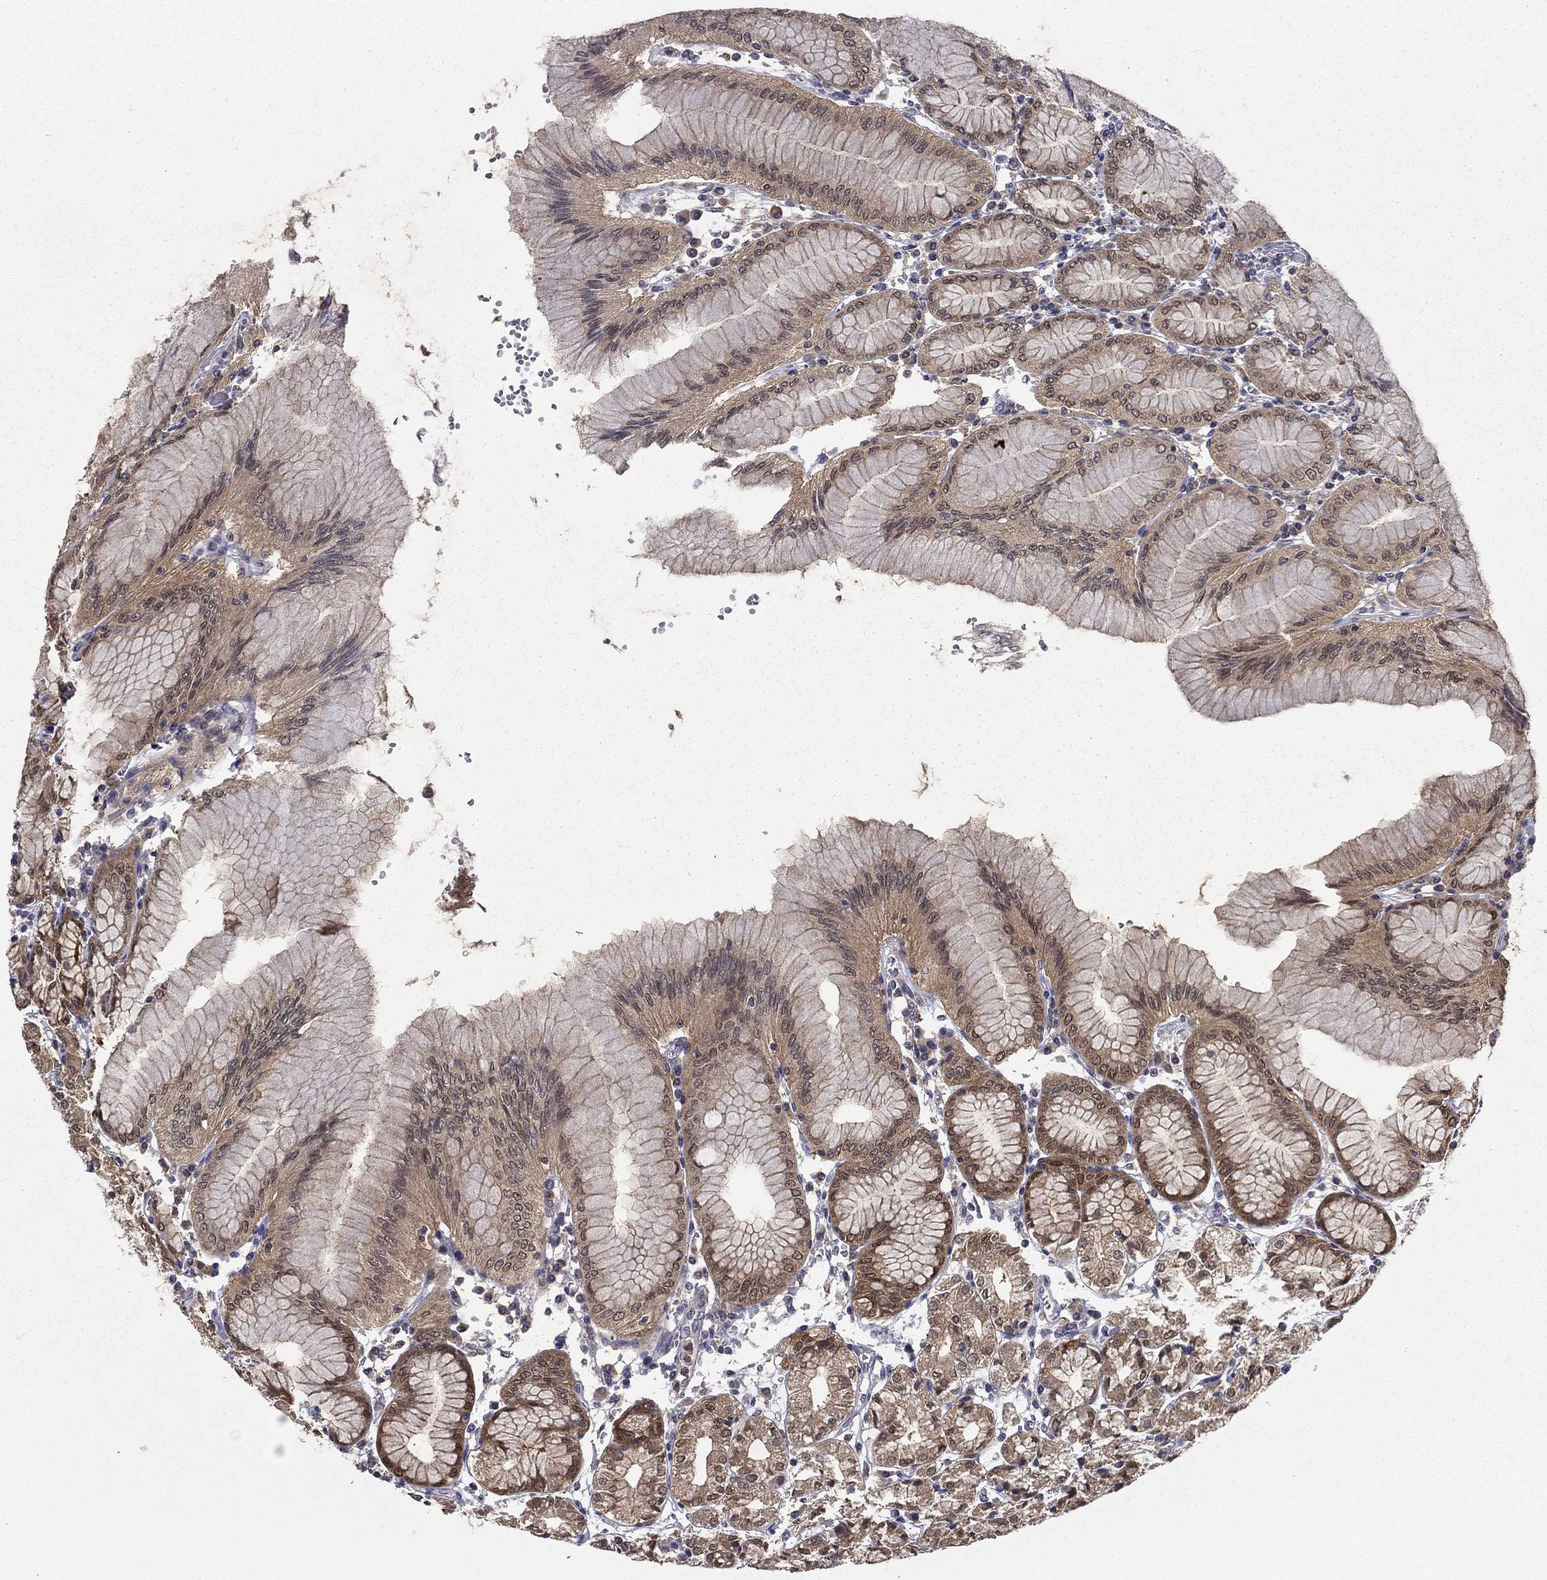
{"staining": {"intensity": "moderate", "quantity": "25%-75%", "location": "cytoplasmic/membranous"}, "tissue": "stomach", "cell_type": "Glandular cells", "image_type": "normal", "snomed": [{"axis": "morphology", "description": "Normal tissue, NOS"}, {"axis": "topography", "description": "Skeletal muscle"}, {"axis": "topography", "description": "Stomach"}], "caption": "An image of stomach stained for a protein reveals moderate cytoplasmic/membranous brown staining in glandular cells. Immunohistochemistry (ihc) stains the protein in brown and the nuclei are stained blue.", "gene": "NIT2", "patient": {"sex": "female", "age": 57}}